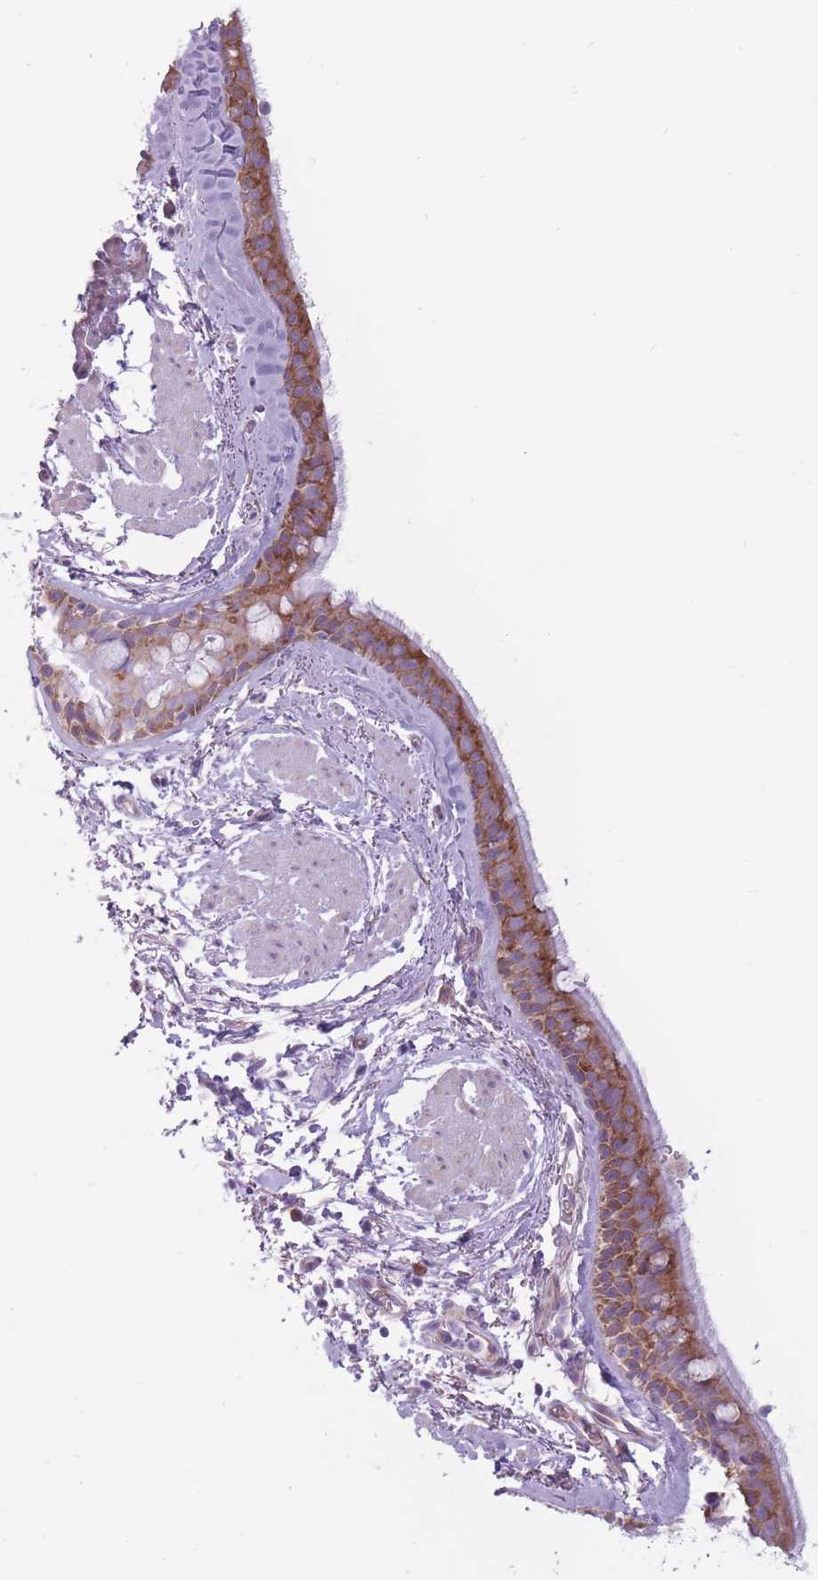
{"staining": {"intensity": "moderate", "quantity": ">75%", "location": "cytoplasmic/membranous"}, "tissue": "bronchus", "cell_type": "Respiratory epithelial cells", "image_type": "normal", "snomed": [{"axis": "morphology", "description": "Normal tissue, NOS"}, {"axis": "topography", "description": "Lymph node"}, {"axis": "topography", "description": "Cartilage tissue"}, {"axis": "topography", "description": "Bronchus"}], "caption": "Protein staining of benign bronchus exhibits moderate cytoplasmic/membranous staining in about >75% of respiratory epithelial cells. Immunohistochemistry stains the protein in brown and the nuclei are stained blue.", "gene": "RPL18", "patient": {"sex": "female", "age": 70}}